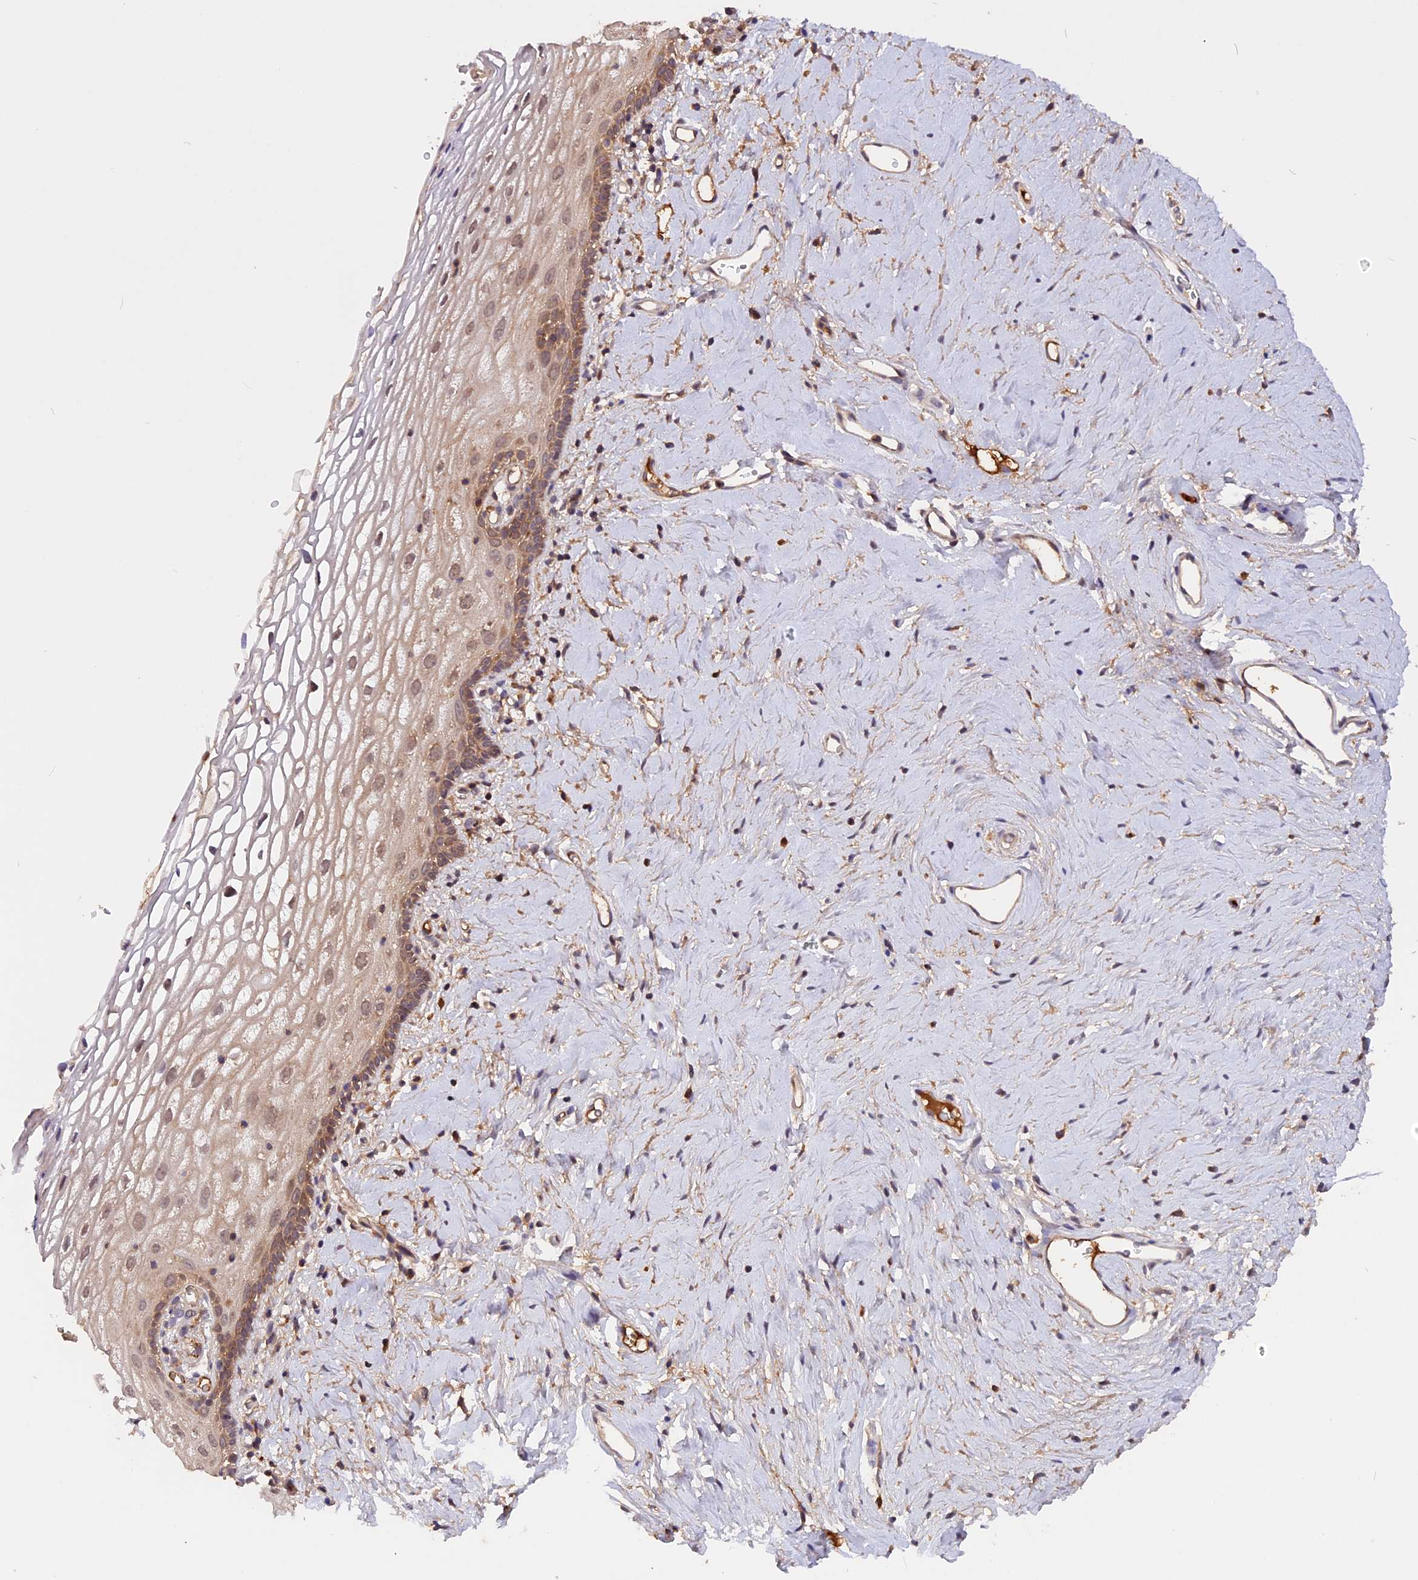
{"staining": {"intensity": "moderate", "quantity": "25%-75%", "location": "cytoplasmic/membranous"}, "tissue": "vagina", "cell_type": "Squamous epithelial cells", "image_type": "normal", "snomed": [{"axis": "morphology", "description": "Normal tissue, NOS"}, {"axis": "morphology", "description": "Adenocarcinoma, NOS"}, {"axis": "topography", "description": "Rectum"}, {"axis": "topography", "description": "Vagina"}], "caption": "Human vagina stained with a protein marker displays moderate staining in squamous epithelial cells.", "gene": "MARK4", "patient": {"sex": "female", "age": 71}}